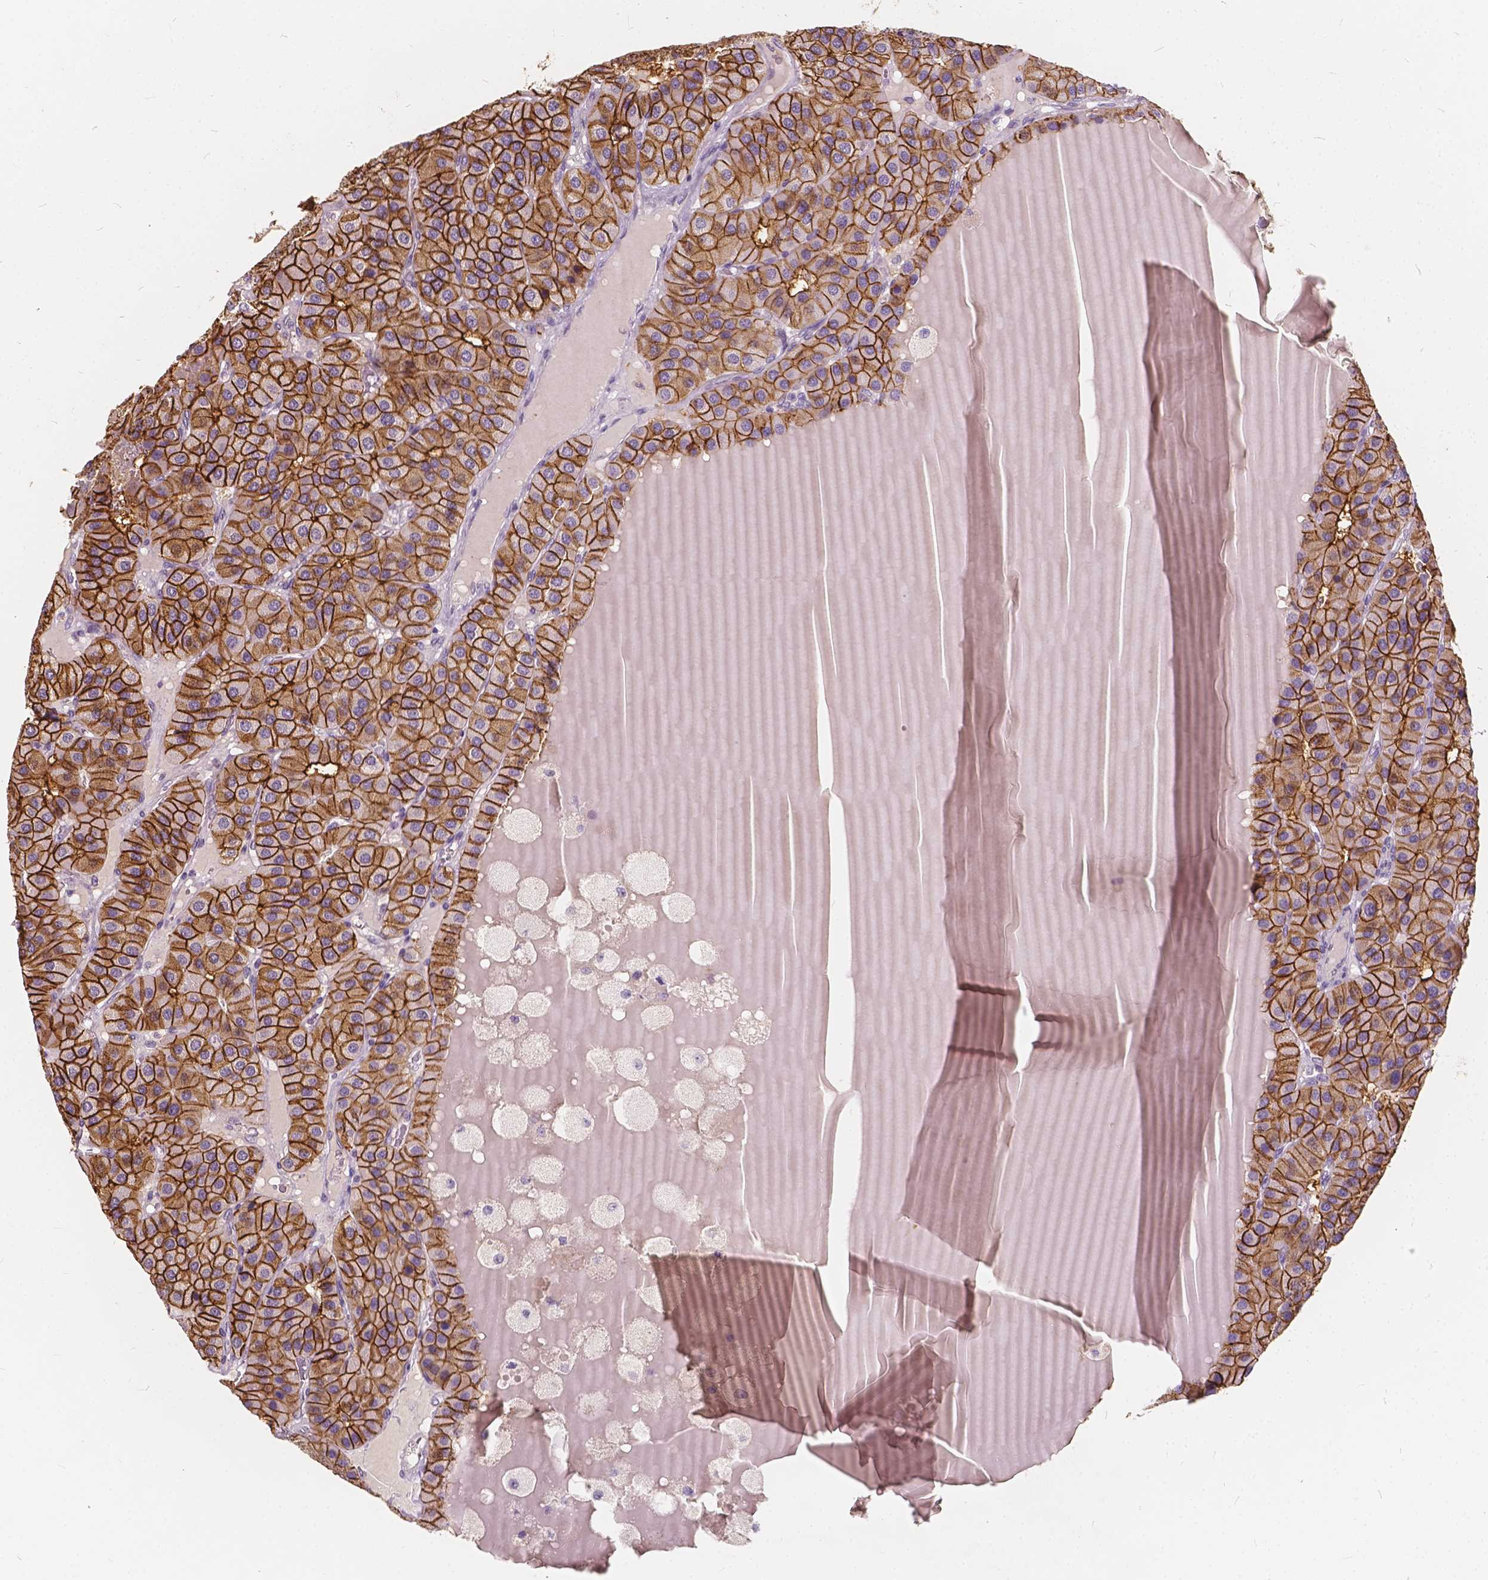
{"staining": {"intensity": "strong", "quantity": ">75%", "location": "cytoplasmic/membranous"}, "tissue": "parathyroid gland", "cell_type": "Glandular cells", "image_type": "normal", "snomed": [{"axis": "morphology", "description": "Normal tissue, NOS"}, {"axis": "morphology", "description": "Adenoma, NOS"}, {"axis": "topography", "description": "Parathyroid gland"}], "caption": "Protein analysis of normal parathyroid gland displays strong cytoplasmic/membranous expression in about >75% of glandular cells.", "gene": "SLC7A8", "patient": {"sex": "female", "age": 86}}